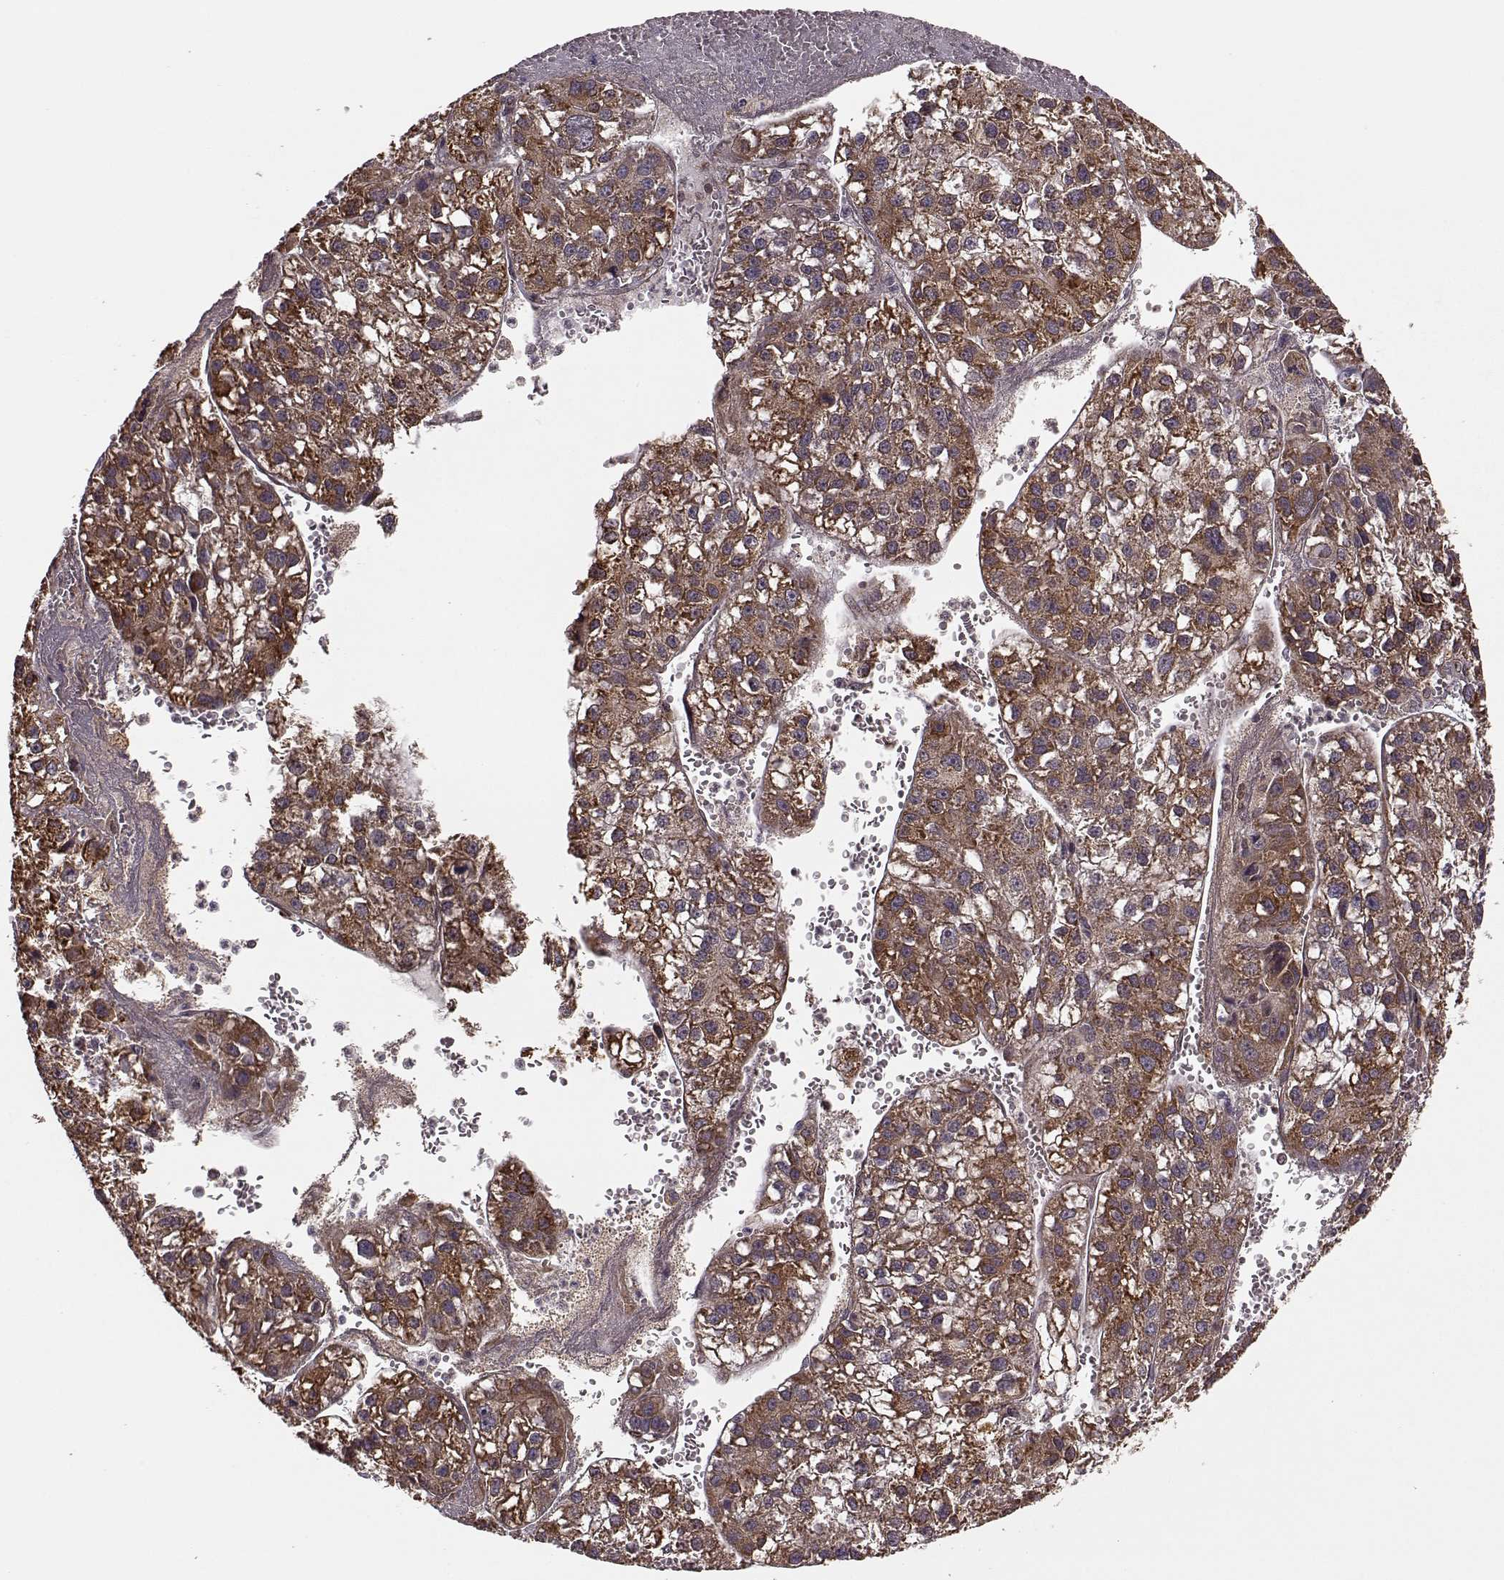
{"staining": {"intensity": "moderate", "quantity": ">75%", "location": "cytoplasmic/membranous"}, "tissue": "liver cancer", "cell_type": "Tumor cells", "image_type": "cancer", "snomed": [{"axis": "morphology", "description": "Carcinoma, Hepatocellular, NOS"}, {"axis": "topography", "description": "Liver"}], "caption": "A histopathology image of human hepatocellular carcinoma (liver) stained for a protein reveals moderate cytoplasmic/membranous brown staining in tumor cells.", "gene": "YIPF5", "patient": {"sex": "female", "age": 70}}